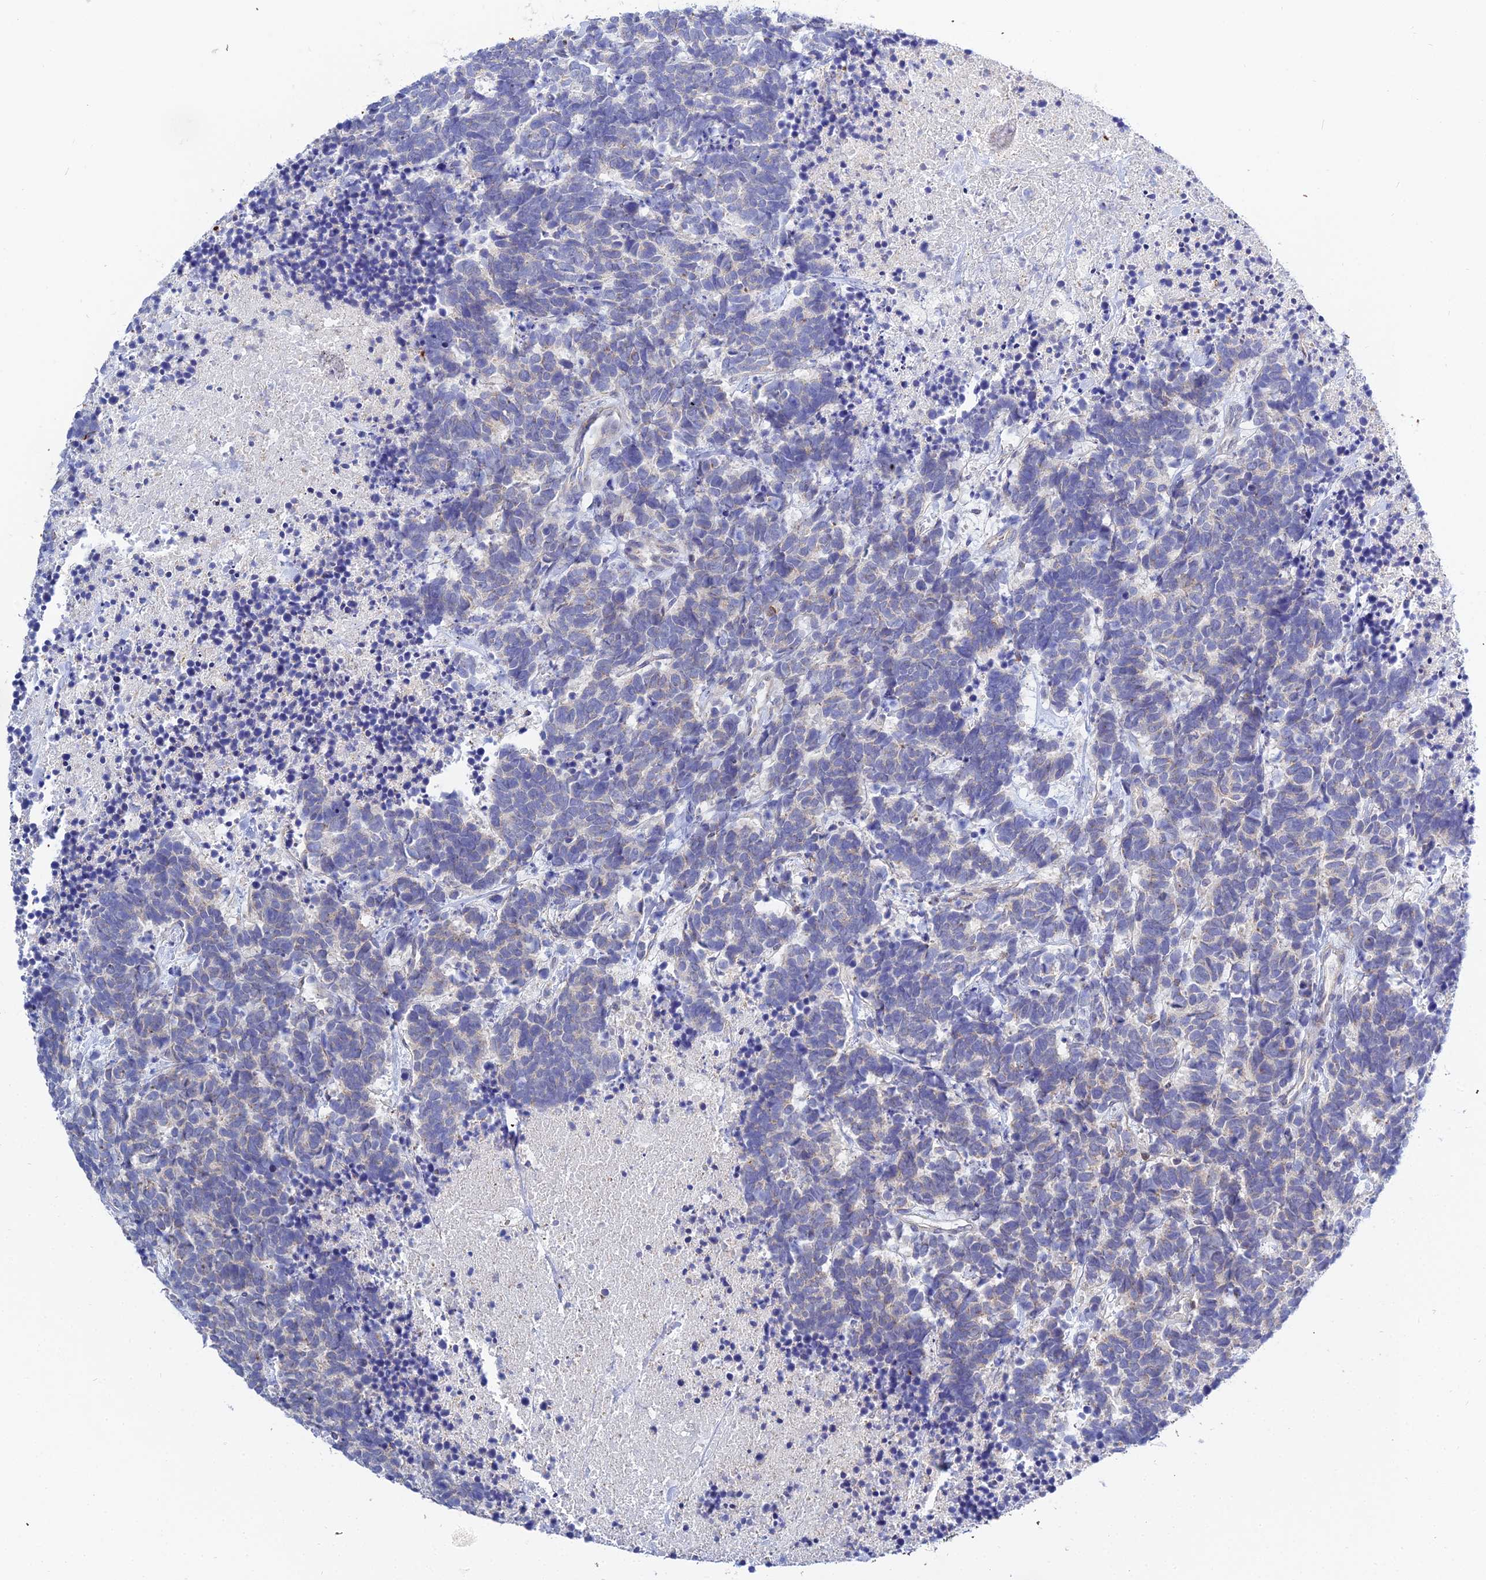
{"staining": {"intensity": "negative", "quantity": "none", "location": "none"}, "tissue": "carcinoid", "cell_type": "Tumor cells", "image_type": "cancer", "snomed": [{"axis": "morphology", "description": "Carcinoma, NOS"}, {"axis": "morphology", "description": "Carcinoid, malignant, NOS"}, {"axis": "topography", "description": "Prostate"}], "caption": "There is no significant staining in tumor cells of carcinoma. (DAB (3,3'-diaminobenzidine) immunohistochemistry, high magnification).", "gene": "APOBEC3H", "patient": {"sex": "male", "age": 57}}